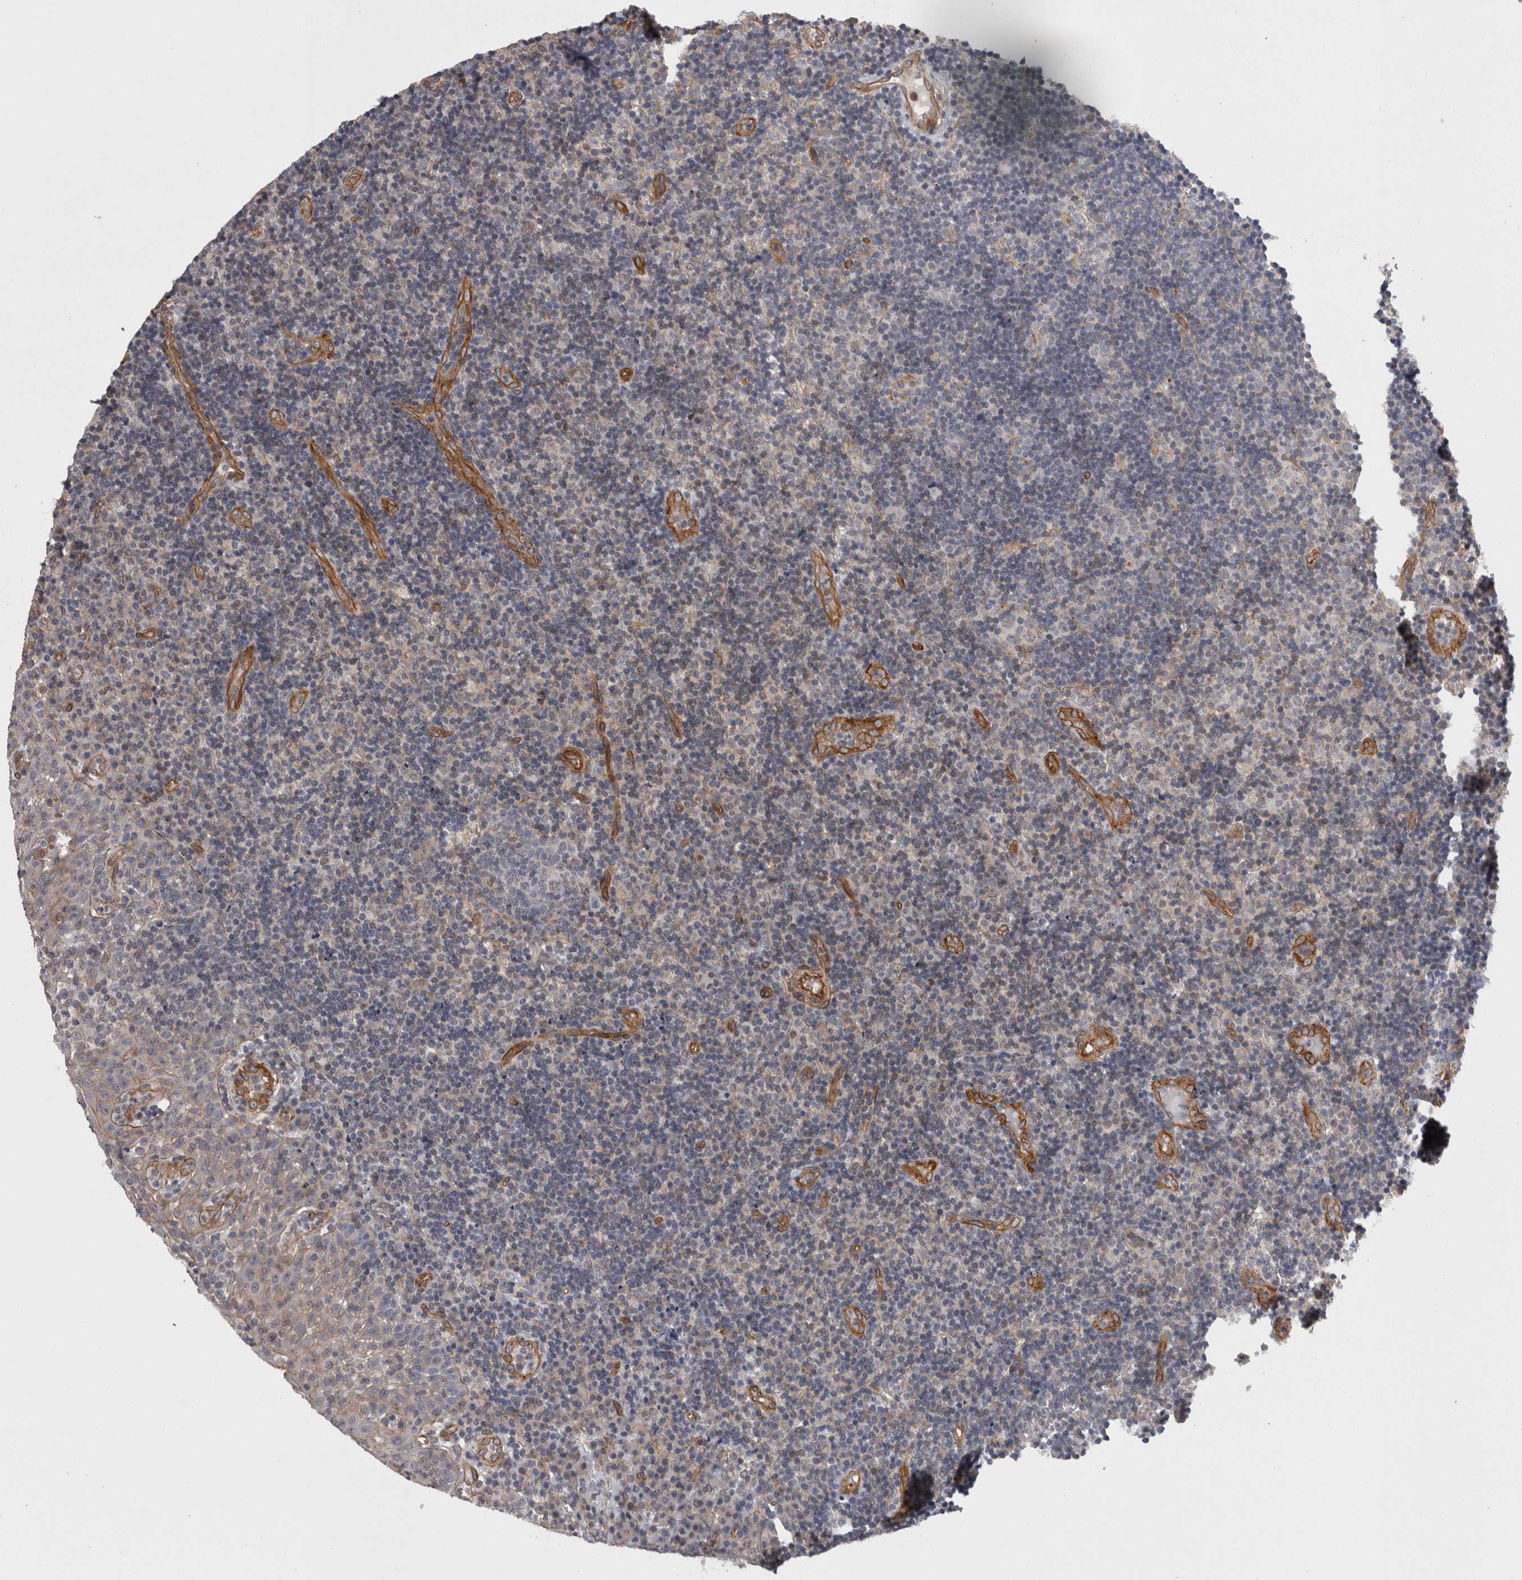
{"staining": {"intensity": "negative", "quantity": "none", "location": "none"}, "tissue": "tonsil", "cell_type": "Germinal center cells", "image_type": "normal", "snomed": [{"axis": "morphology", "description": "Normal tissue, NOS"}, {"axis": "topography", "description": "Tonsil"}], "caption": "Immunohistochemical staining of unremarkable human tonsil shows no significant positivity in germinal center cells. Nuclei are stained in blue.", "gene": "RMDN1", "patient": {"sex": "female", "age": 40}}